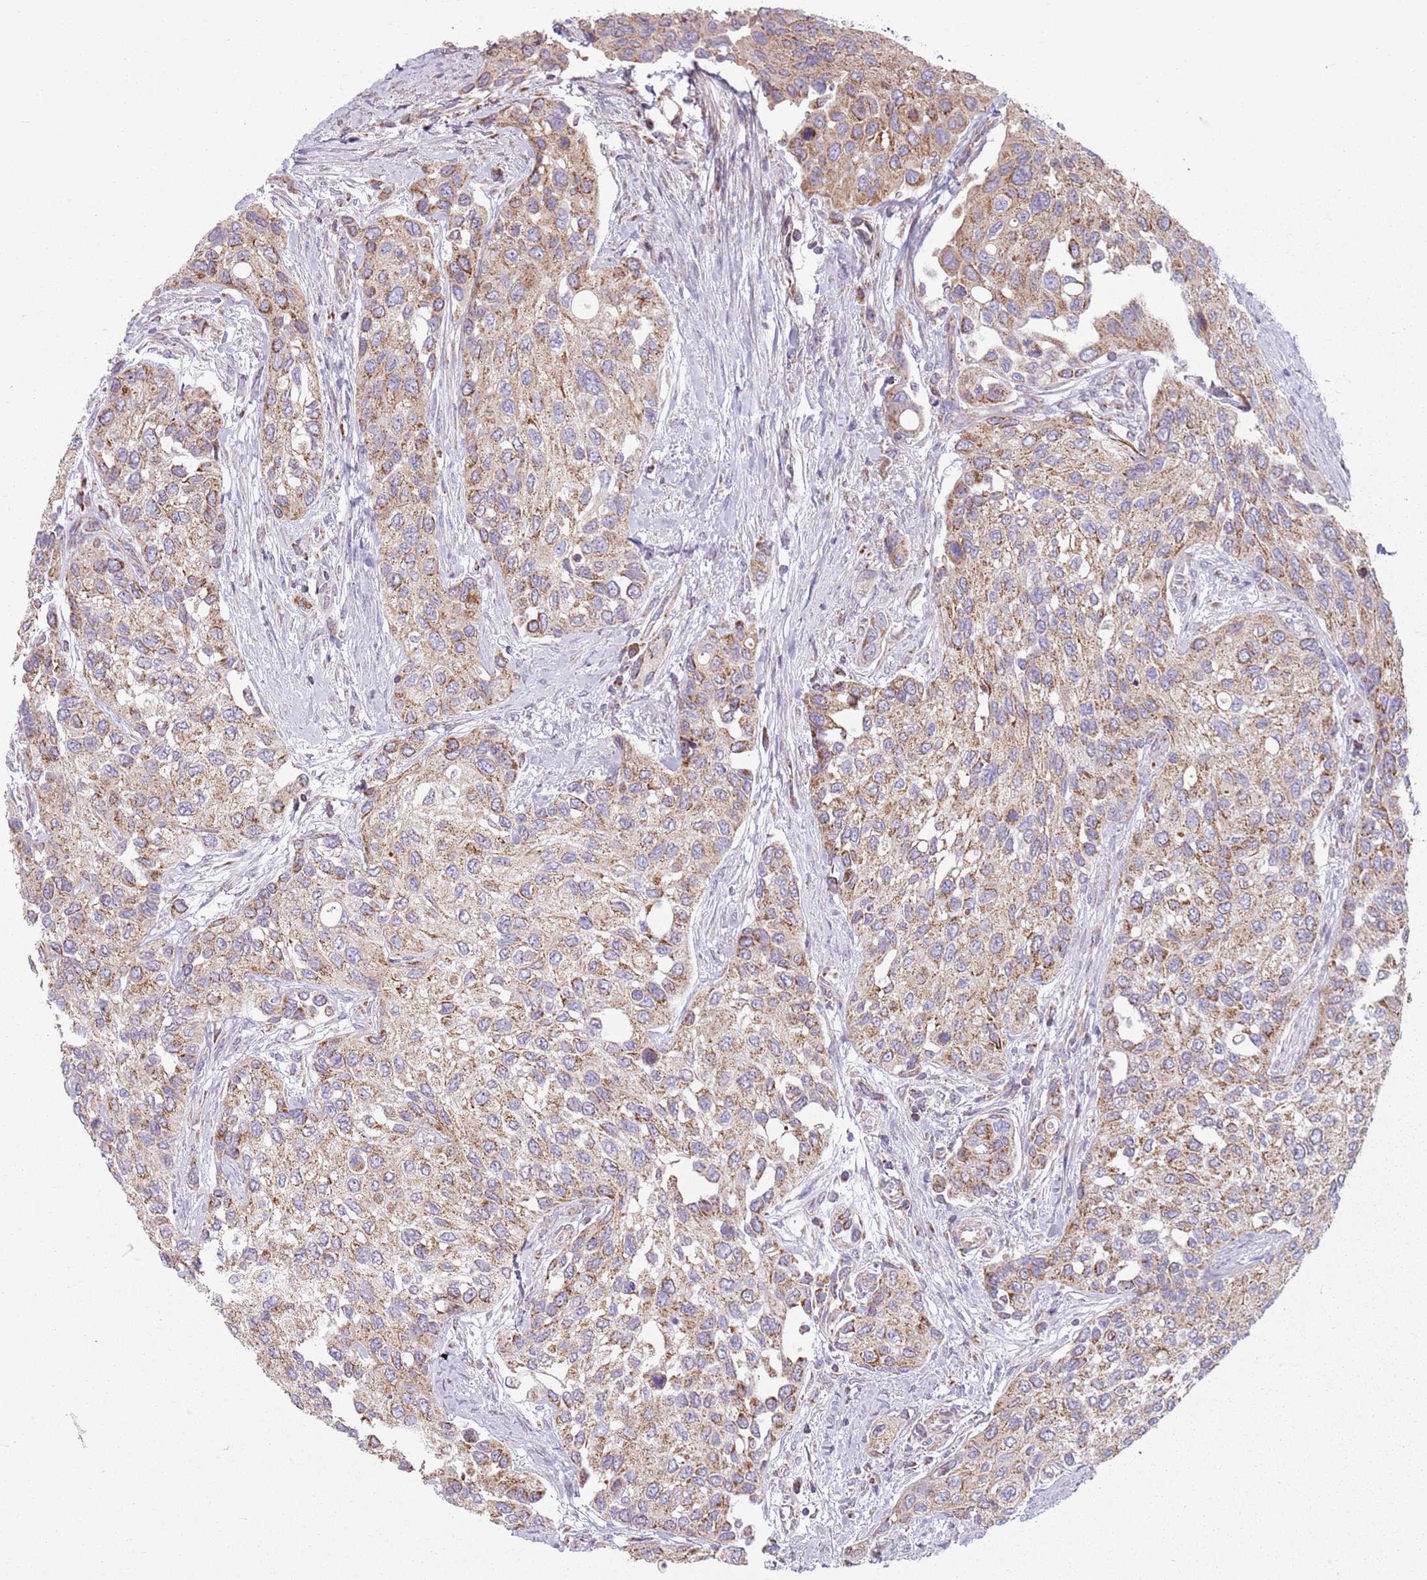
{"staining": {"intensity": "moderate", "quantity": ">75%", "location": "cytoplasmic/membranous"}, "tissue": "urothelial cancer", "cell_type": "Tumor cells", "image_type": "cancer", "snomed": [{"axis": "morphology", "description": "Normal tissue, NOS"}, {"axis": "morphology", "description": "Urothelial carcinoma, High grade"}, {"axis": "topography", "description": "Vascular tissue"}, {"axis": "topography", "description": "Urinary bladder"}], "caption": "High-magnification brightfield microscopy of urothelial carcinoma (high-grade) stained with DAB (3,3'-diaminobenzidine) (brown) and counterstained with hematoxylin (blue). tumor cells exhibit moderate cytoplasmic/membranous positivity is appreciated in approximately>75% of cells. The staining was performed using DAB (3,3'-diaminobenzidine) to visualize the protein expression in brown, while the nuclei were stained in blue with hematoxylin (Magnification: 20x).", "gene": "GAS8", "patient": {"sex": "female", "age": 56}}